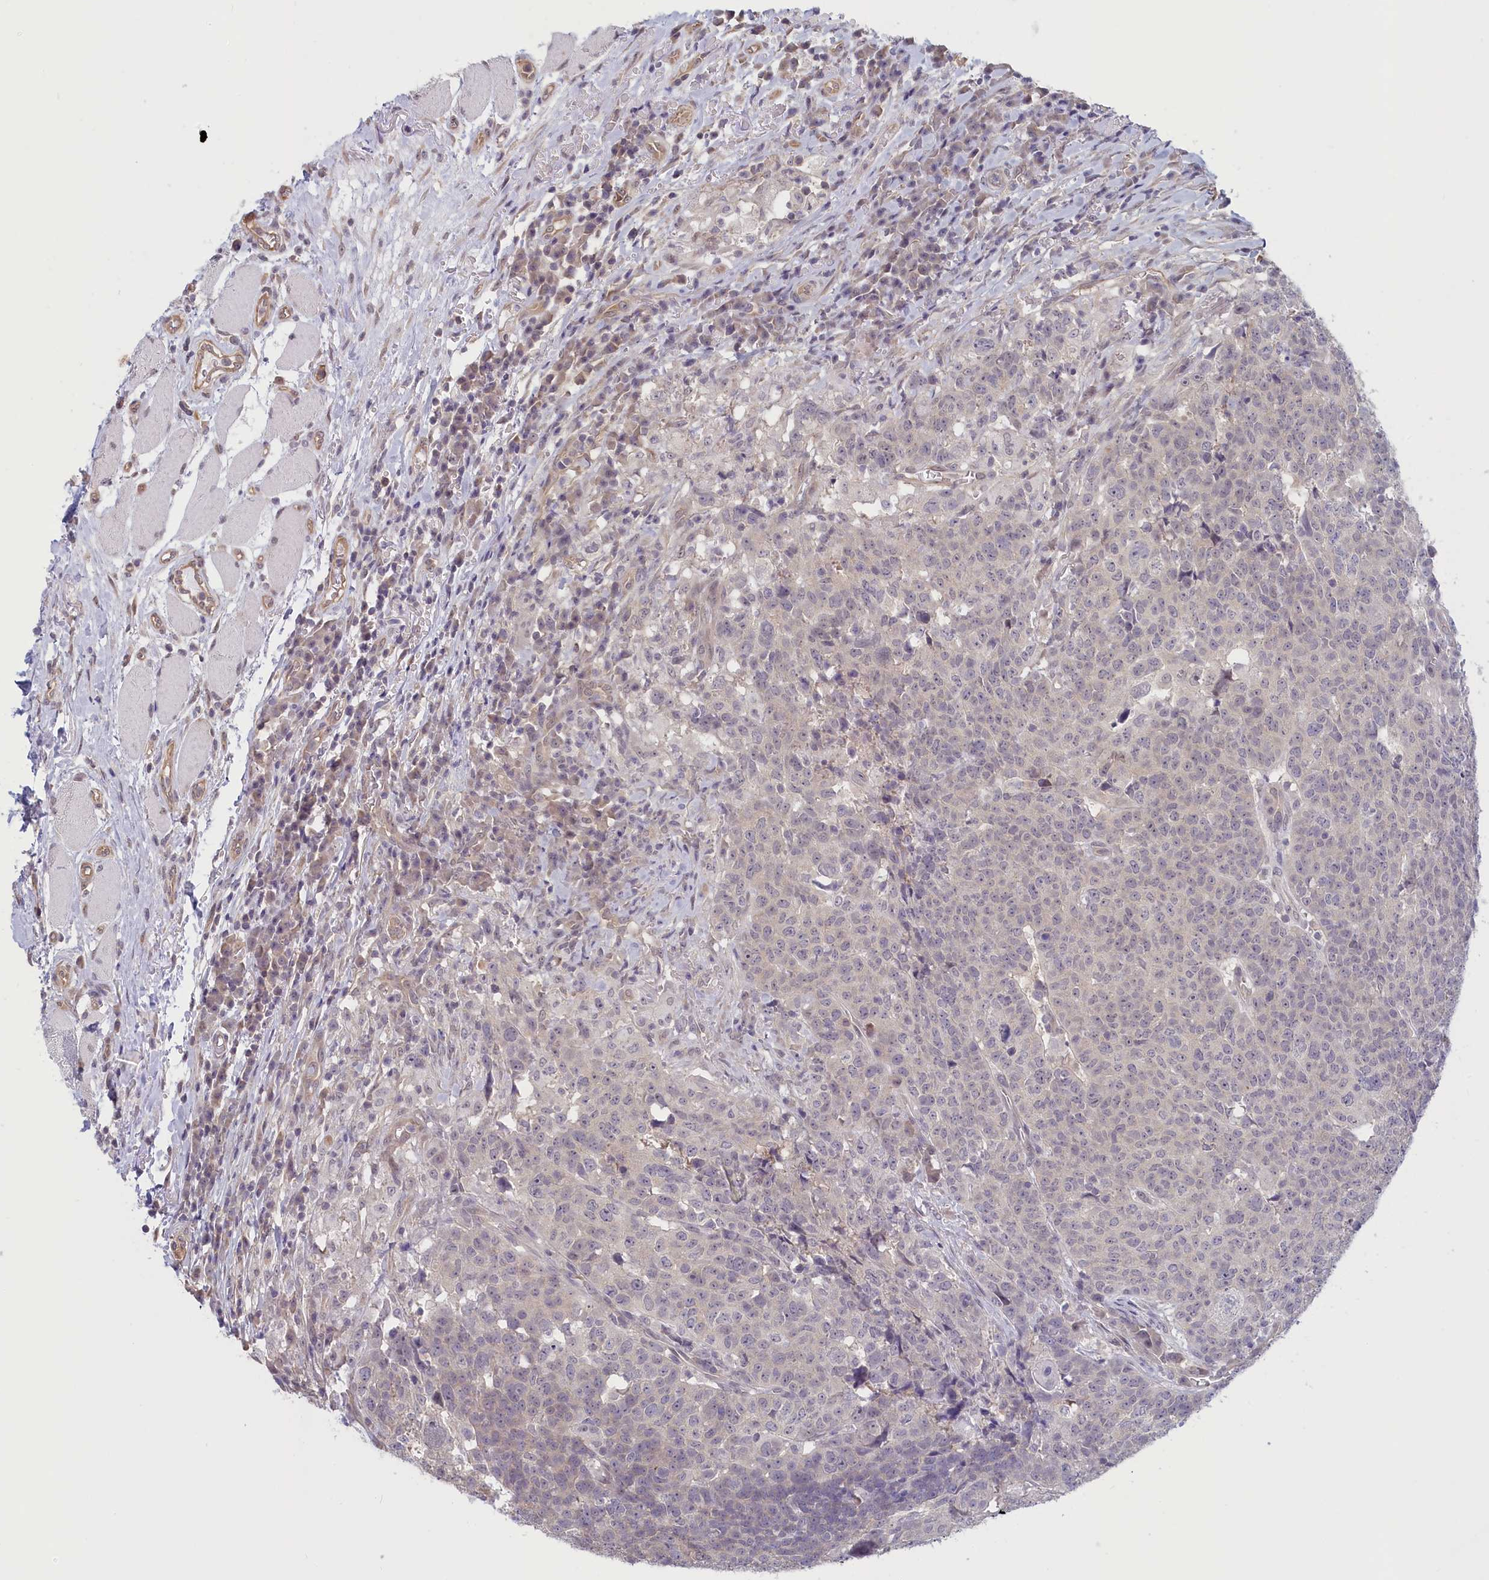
{"staining": {"intensity": "negative", "quantity": "none", "location": "none"}, "tissue": "head and neck cancer", "cell_type": "Tumor cells", "image_type": "cancer", "snomed": [{"axis": "morphology", "description": "Squamous cell carcinoma, NOS"}, {"axis": "topography", "description": "Head-Neck"}], "caption": "Immunohistochemistry histopathology image of neoplastic tissue: human head and neck cancer (squamous cell carcinoma) stained with DAB (3,3'-diaminobenzidine) displays no significant protein staining in tumor cells.", "gene": "C19orf44", "patient": {"sex": "male", "age": 66}}